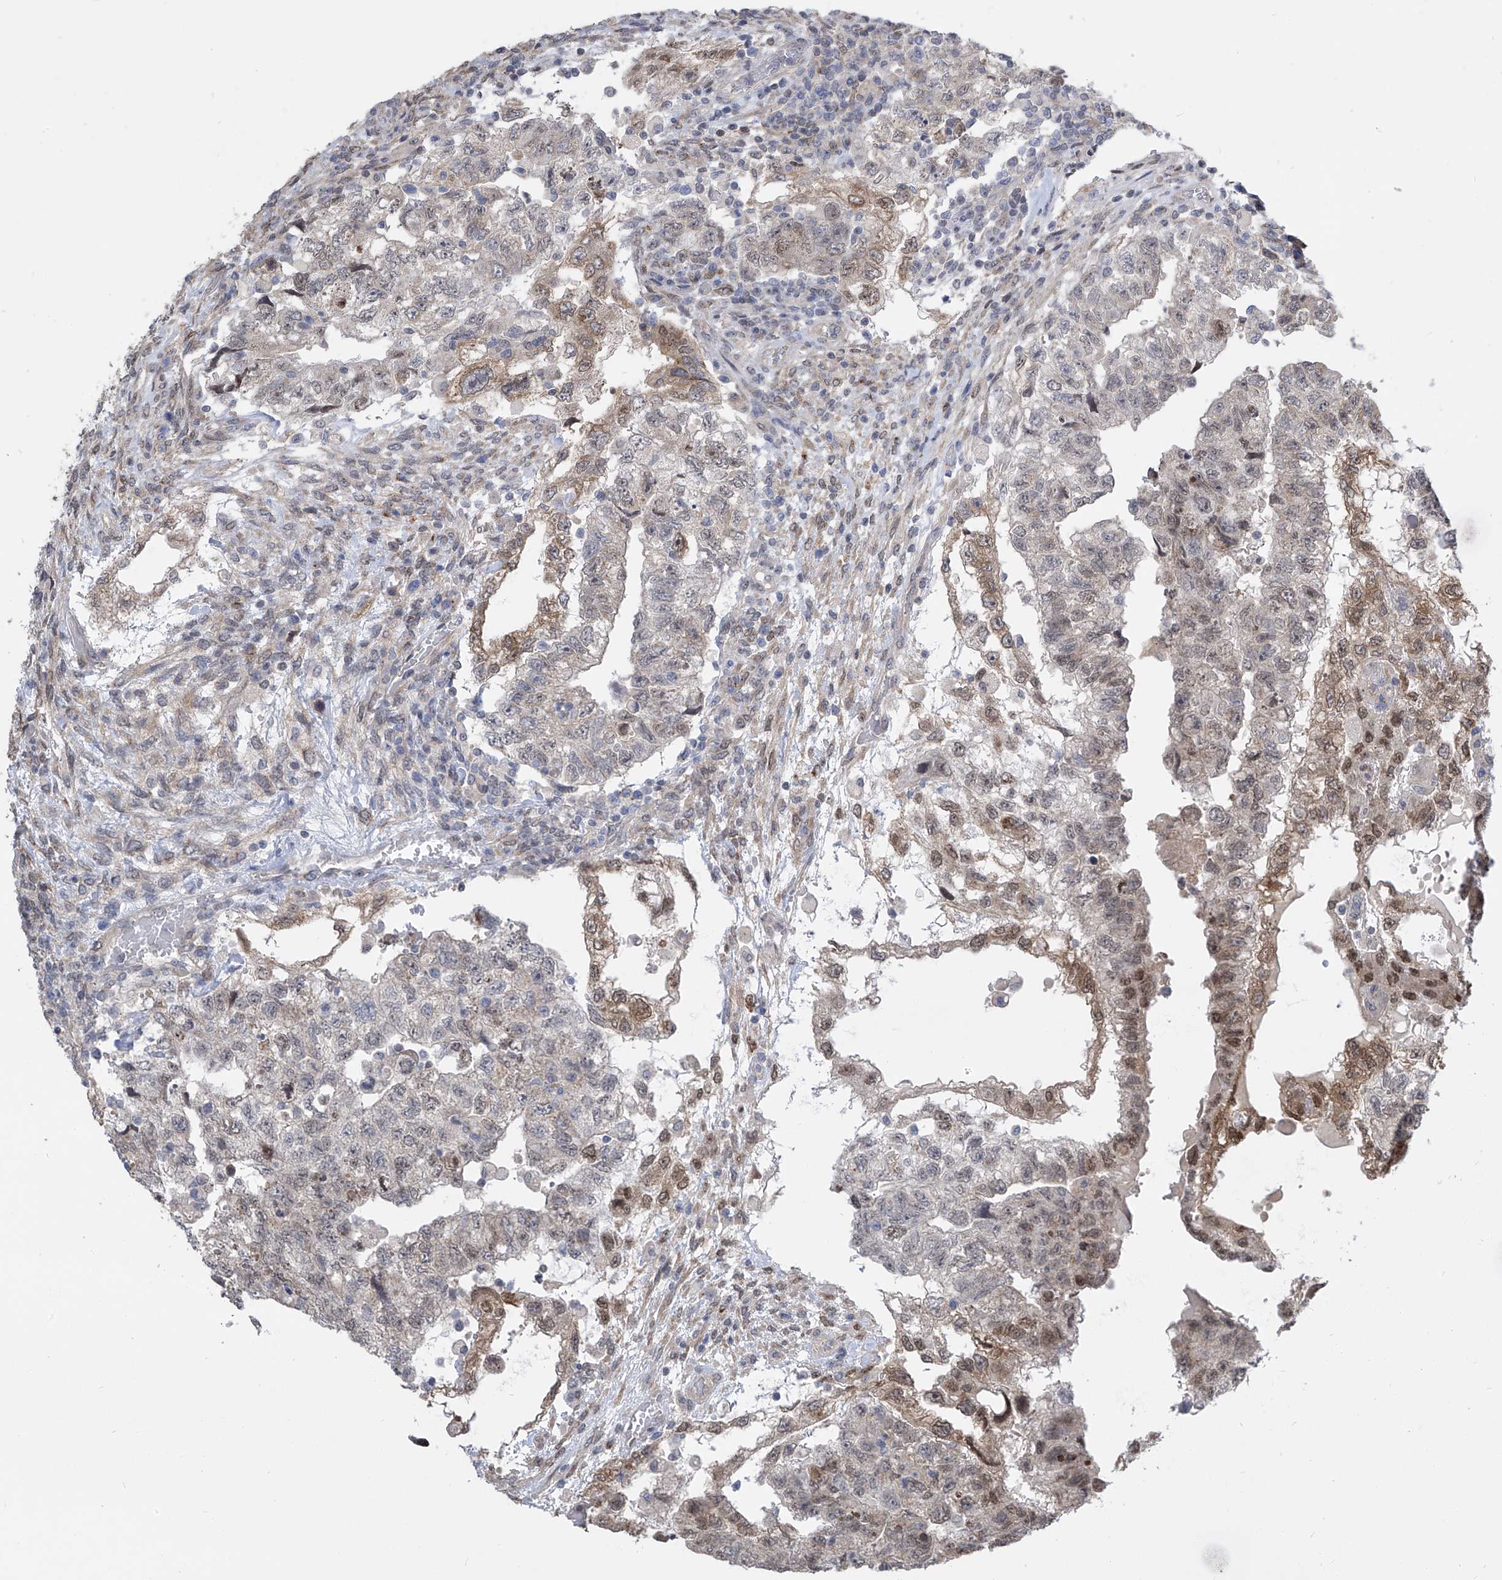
{"staining": {"intensity": "moderate", "quantity": "<25%", "location": "cytoplasmic/membranous,nuclear"}, "tissue": "testis cancer", "cell_type": "Tumor cells", "image_type": "cancer", "snomed": [{"axis": "morphology", "description": "Carcinoma, Embryonal, NOS"}, {"axis": "topography", "description": "Testis"}], "caption": "High-power microscopy captured an IHC image of embryonal carcinoma (testis), revealing moderate cytoplasmic/membranous and nuclear positivity in approximately <25% of tumor cells.", "gene": "CETN2", "patient": {"sex": "male", "age": 36}}